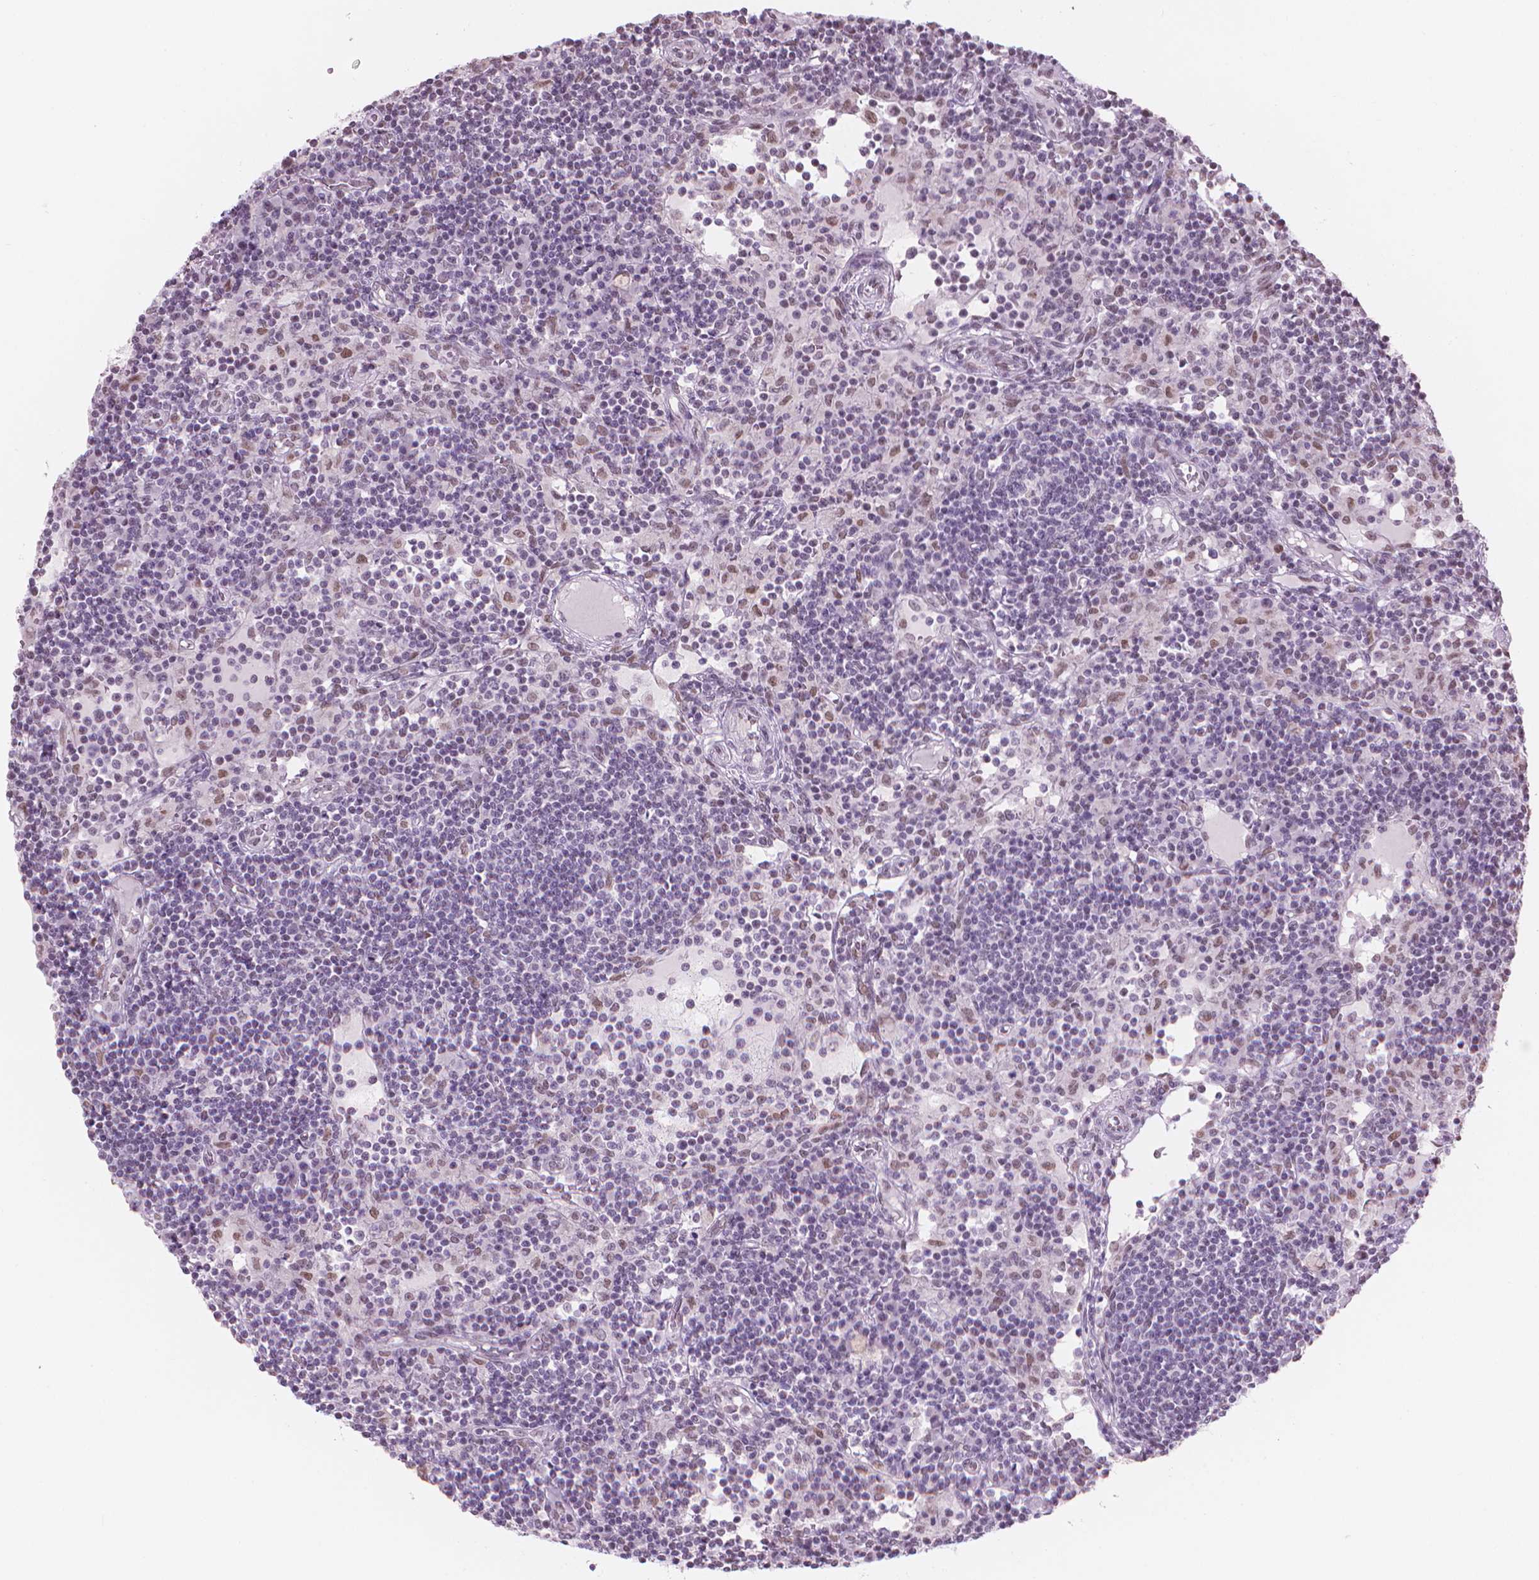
{"staining": {"intensity": "negative", "quantity": "none", "location": "none"}, "tissue": "lymph node", "cell_type": "Germinal center cells", "image_type": "normal", "snomed": [{"axis": "morphology", "description": "Normal tissue, NOS"}, {"axis": "topography", "description": "Lymph node"}], "caption": "Immunohistochemical staining of normal human lymph node shows no significant expression in germinal center cells.", "gene": "PIAS2", "patient": {"sex": "female", "age": 72}}